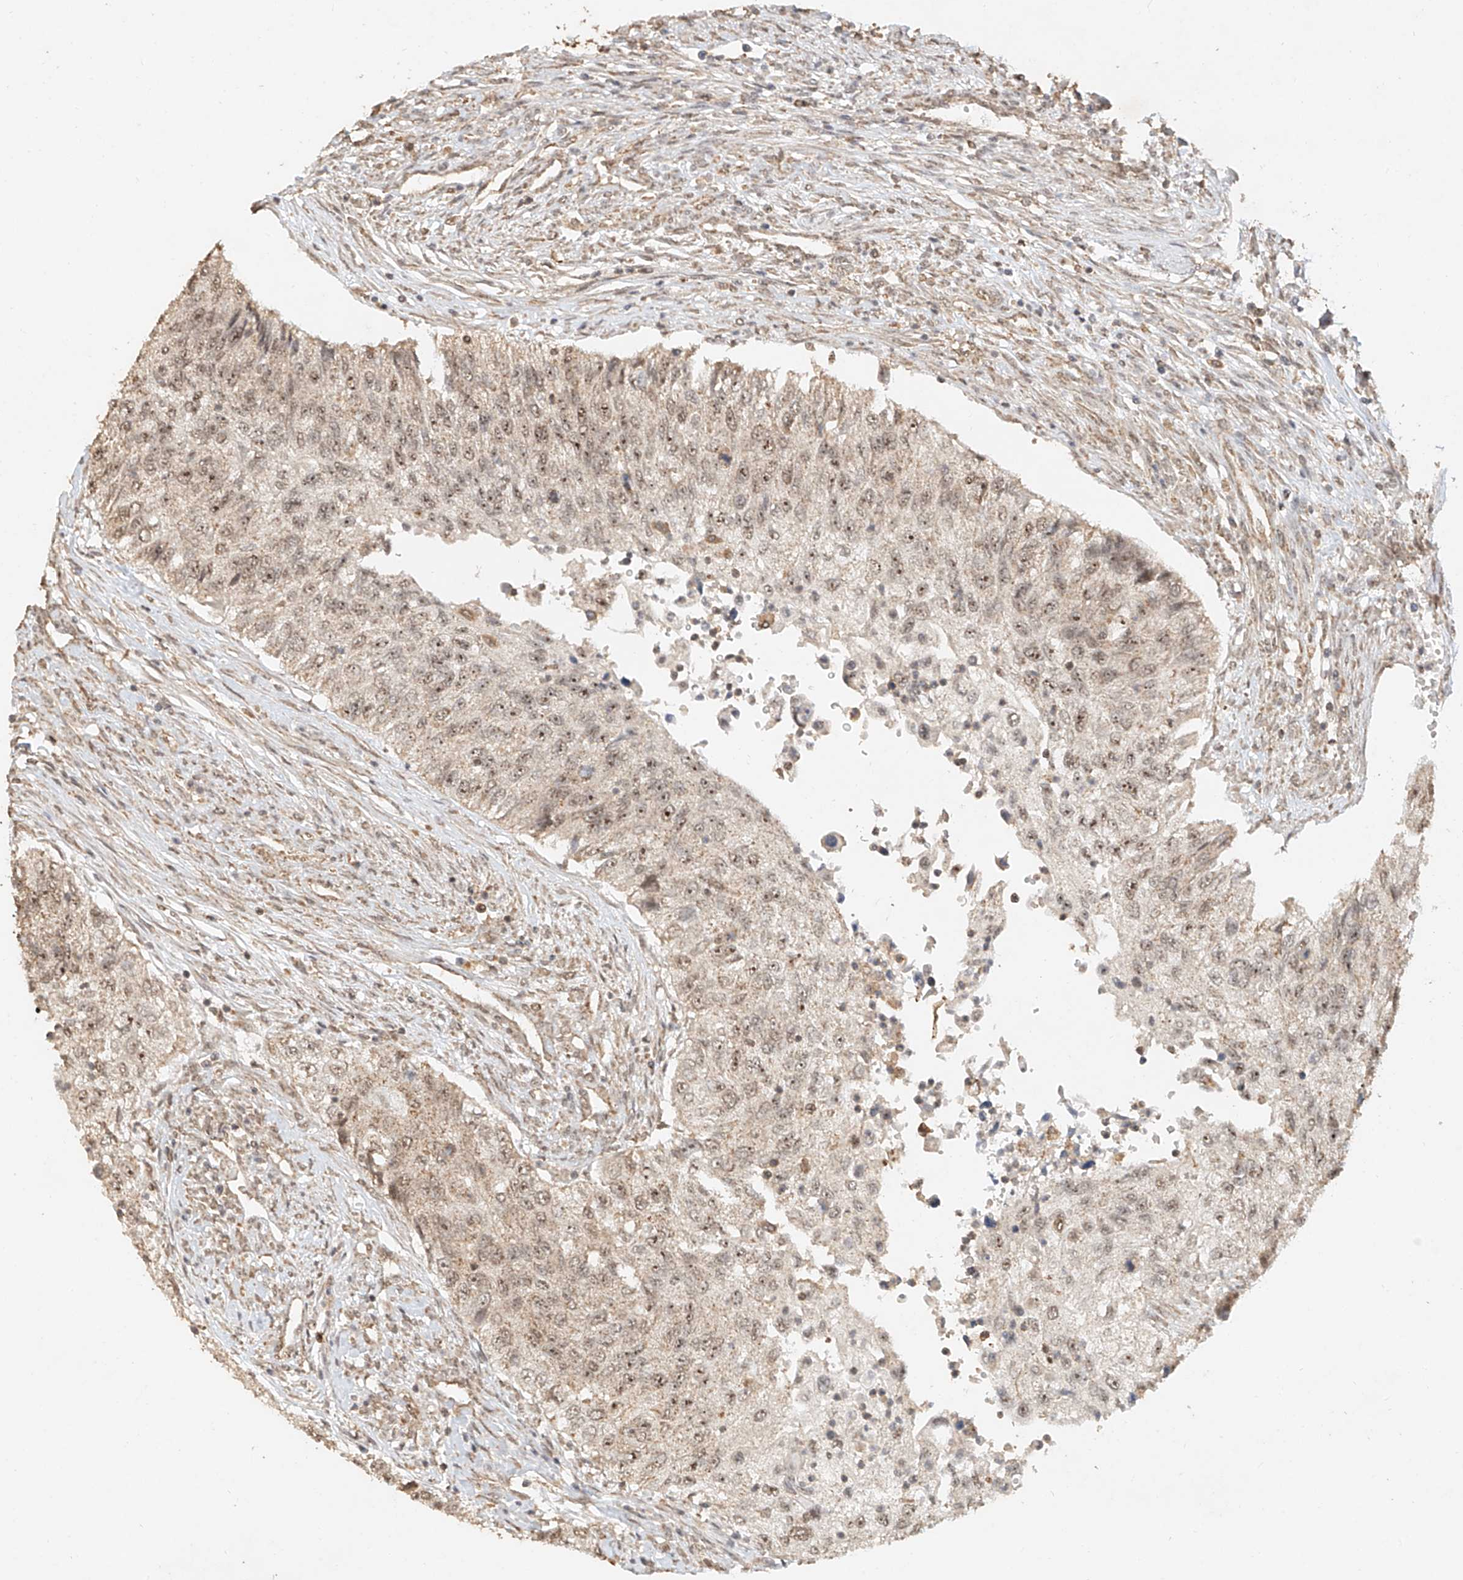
{"staining": {"intensity": "weak", "quantity": ">75%", "location": "cytoplasmic/membranous,nuclear"}, "tissue": "urothelial cancer", "cell_type": "Tumor cells", "image_type": "cancer", "snomed": [{"axis": "morphology", "description": "Urothelial carcinoma, High grade"}, {"axis": "topography", "description": "Urinary bladder"}], "caption": "This photomicrograph exhibits immunohistochemistry (IHC) staining of human urothelial carcinoma (high-grade), with low weak cytoplasmic/membranous and nuclear positivity in about >75% of tumor cells.", "gene": "CXorf58", "patient": {"sex": "female", "age": 60}}